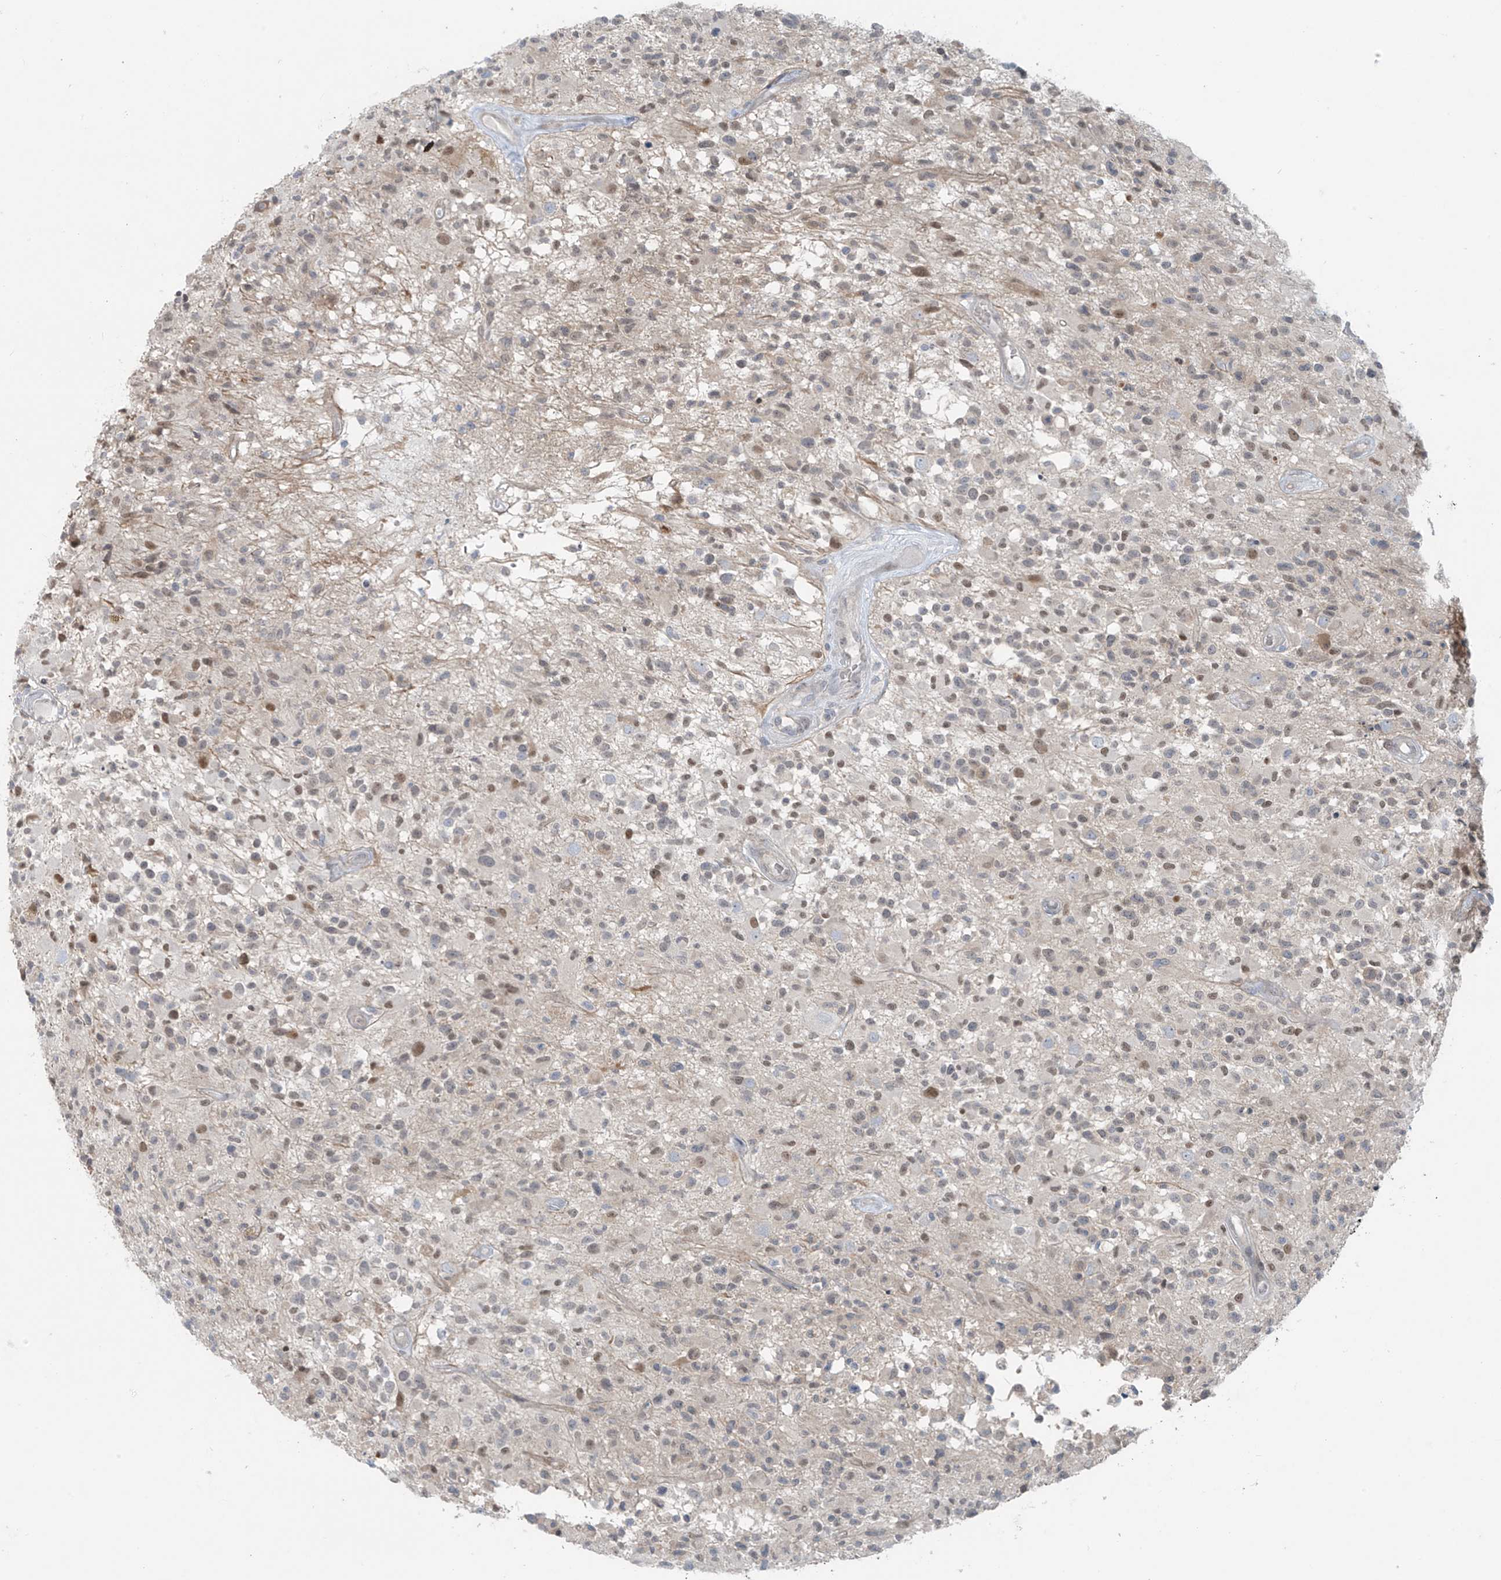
{"staining": {"intensity": "weak", "quantity": "<25%", "location": "nuclear"}, "tissue": "glioma", "cell_type": "Tumor cells", "image_type": "cancer", "snomed": [{"axis": "morphology", "description": "Glioma, malignant, High grade"}, {"axis": "morphology", "description": "Glioblastoma, NOS"}, {"axis": "topography", "description": "Brain"}], "caption": "This is a image of IHC staining of glioma, which shows no staining in tumor cells.", "gene": "PPAT", "patient": {"sex": "male", "age": 60}}